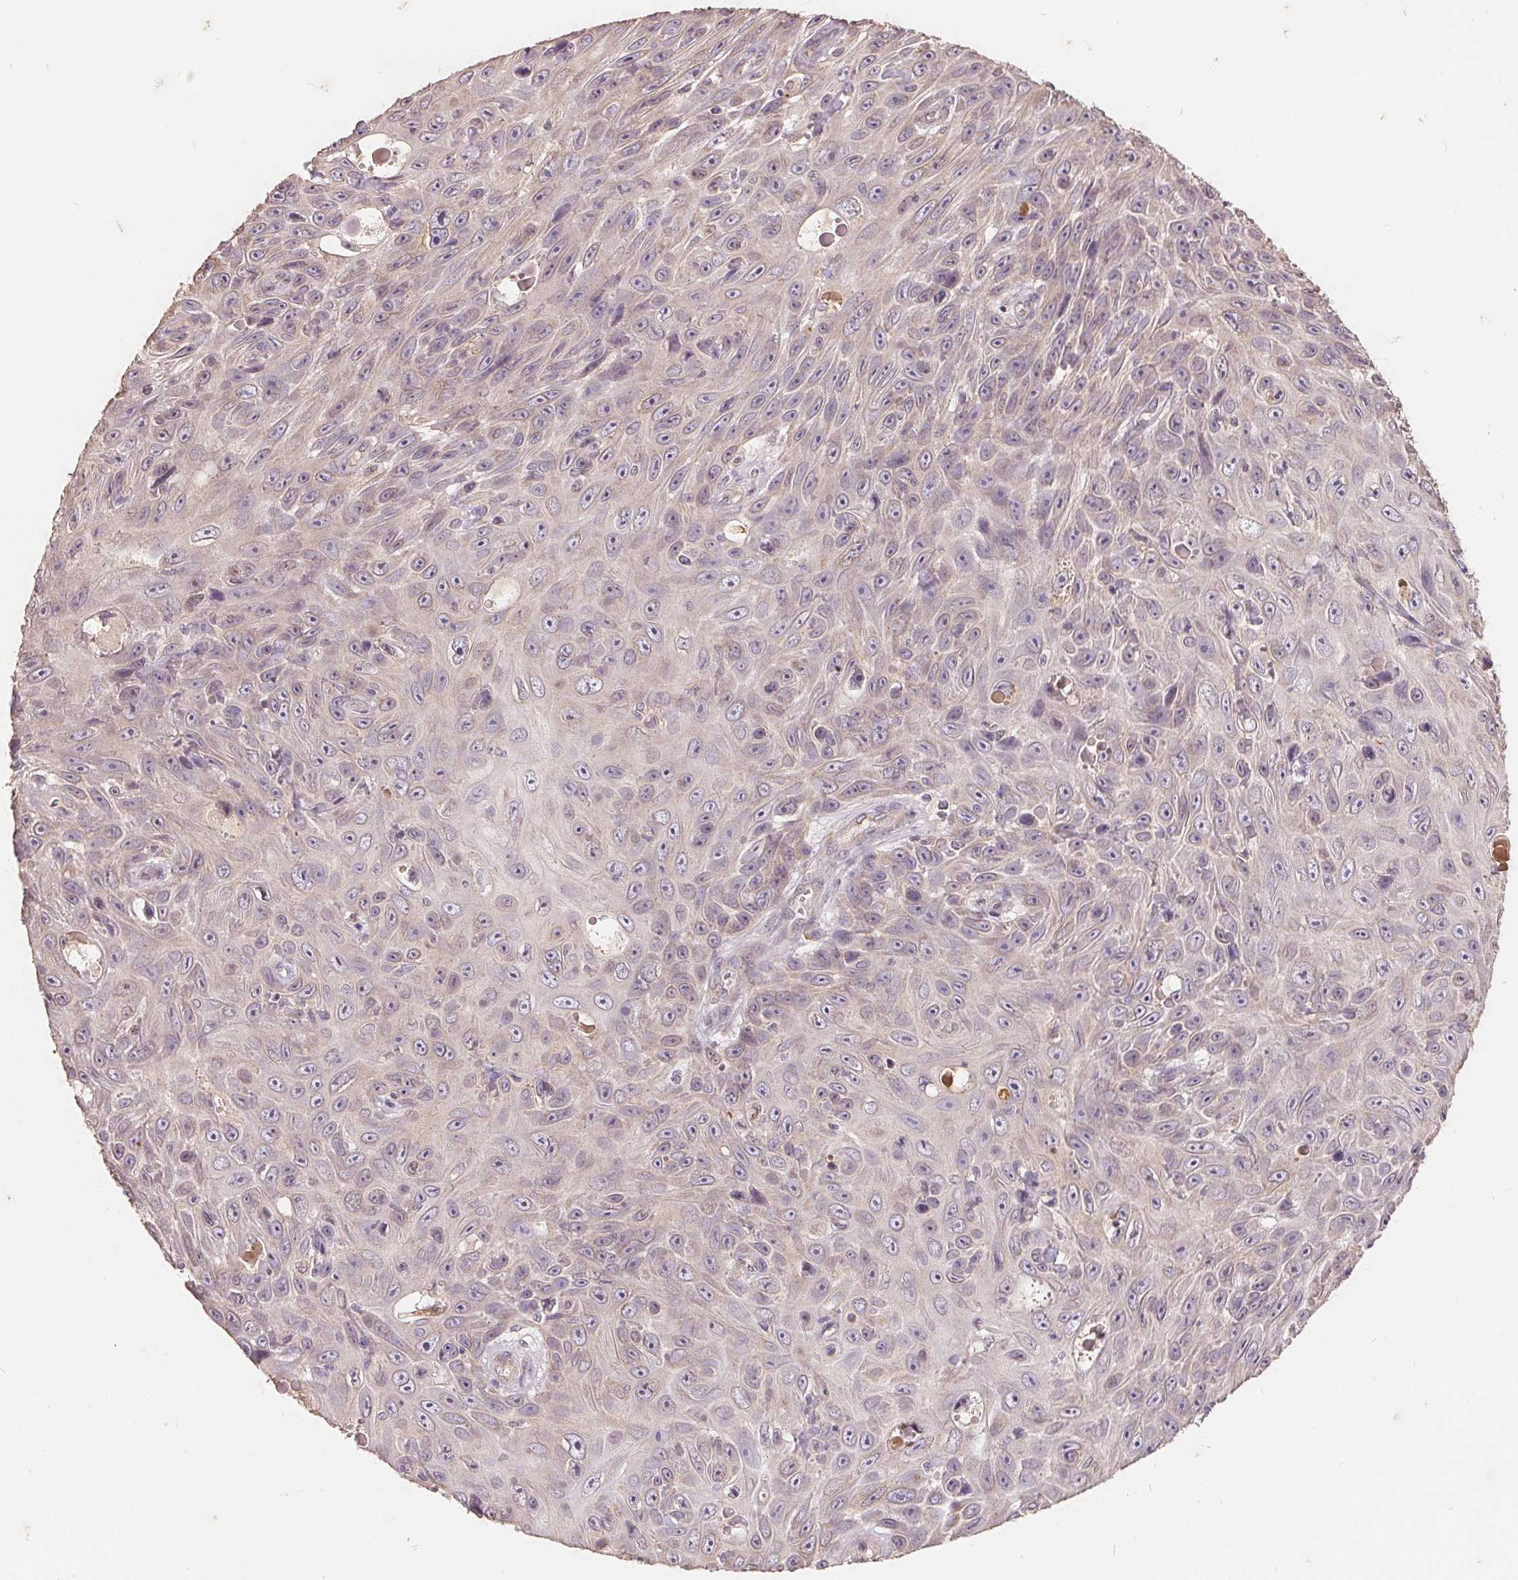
{"staining": {"intensity": "weak", "quantity": "<25%", "location": "cytoplasmic/membranous"}, "tissue": "skin cancer", "cell_type": "Tumor cells", "image_type": "cancer", "snomed": [{"axis": "morphology", "description": "Squamous cell carcinoma, NOS"}, {"axis": "topography", "description": "Skin"}], "caption": "The photomicrograph reveals no significant positivity in tumor cells of skin cancer (squamous cell carcinoma). Brightfield microscopy of IHC stained with DAB (brown) and hematoxylin (blue), captured at high magnification.", "gene": "CDIPT", "patient": {"sex": "male", "age": 82}}